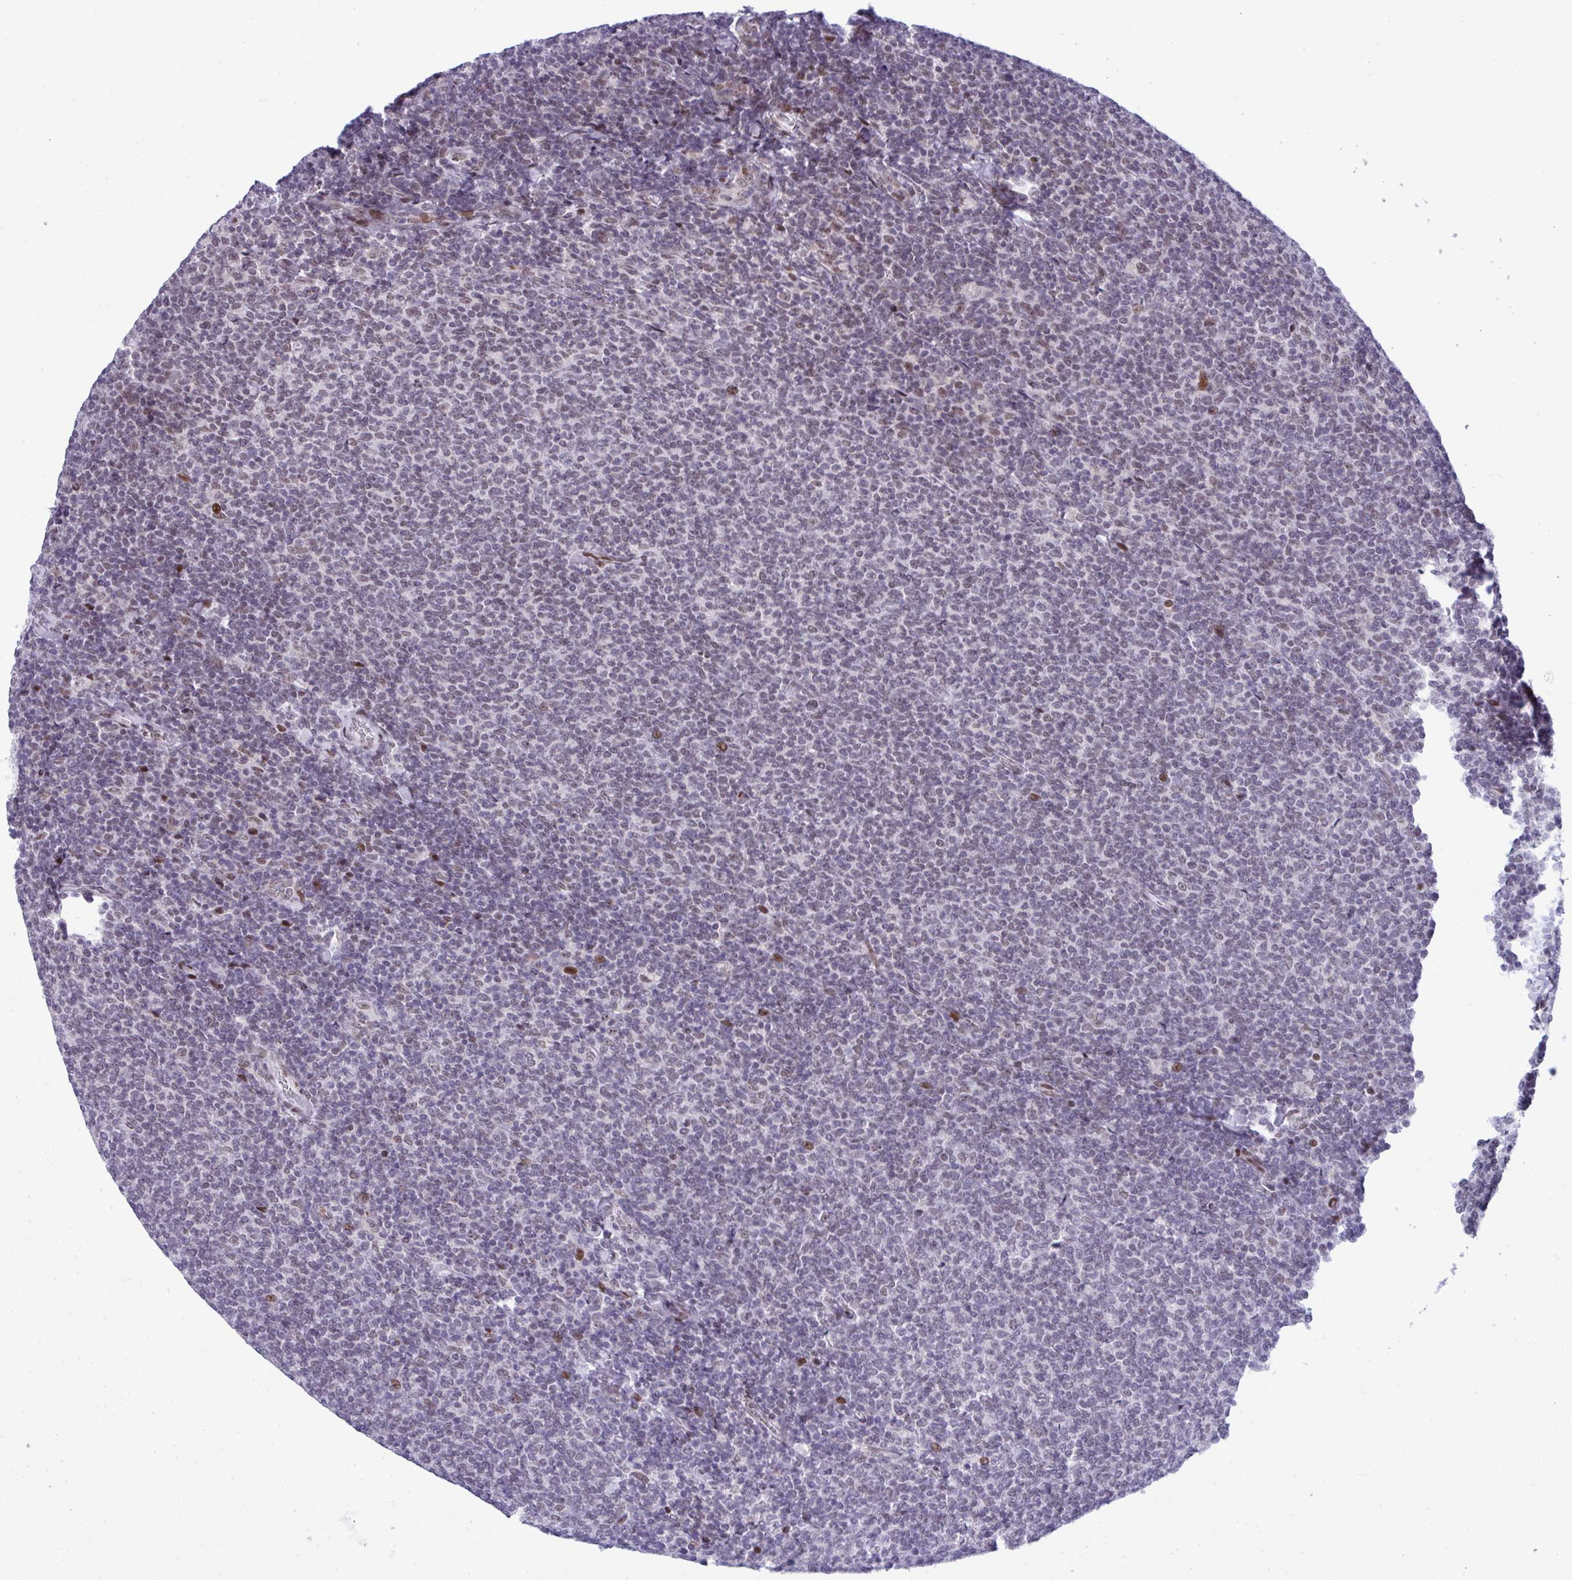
{"staining": {"intensity": "negative", "quantity": "none", "location": "none"}, "tissue": "lymphoma", "cell_type": "Tumor cells", "image_type": "cancer", "snomed": [{"axis": "morphology", "description": "Malignant lymphoma, non-Hodgkin's type, Low grade"}, {"axis": "topography", "description": "Lymph node"}], "caption": "Immunohistochemistry (IHC) image of lymphoma stained for a protein (brown), which shows no staining in tumor cells. (DAB (3,3'-diaminobenzidine) immunohistochemistry (IHC), high magnification).", "gene": "ZFHX3", "patient": {"sex": "male", "age": 52}}